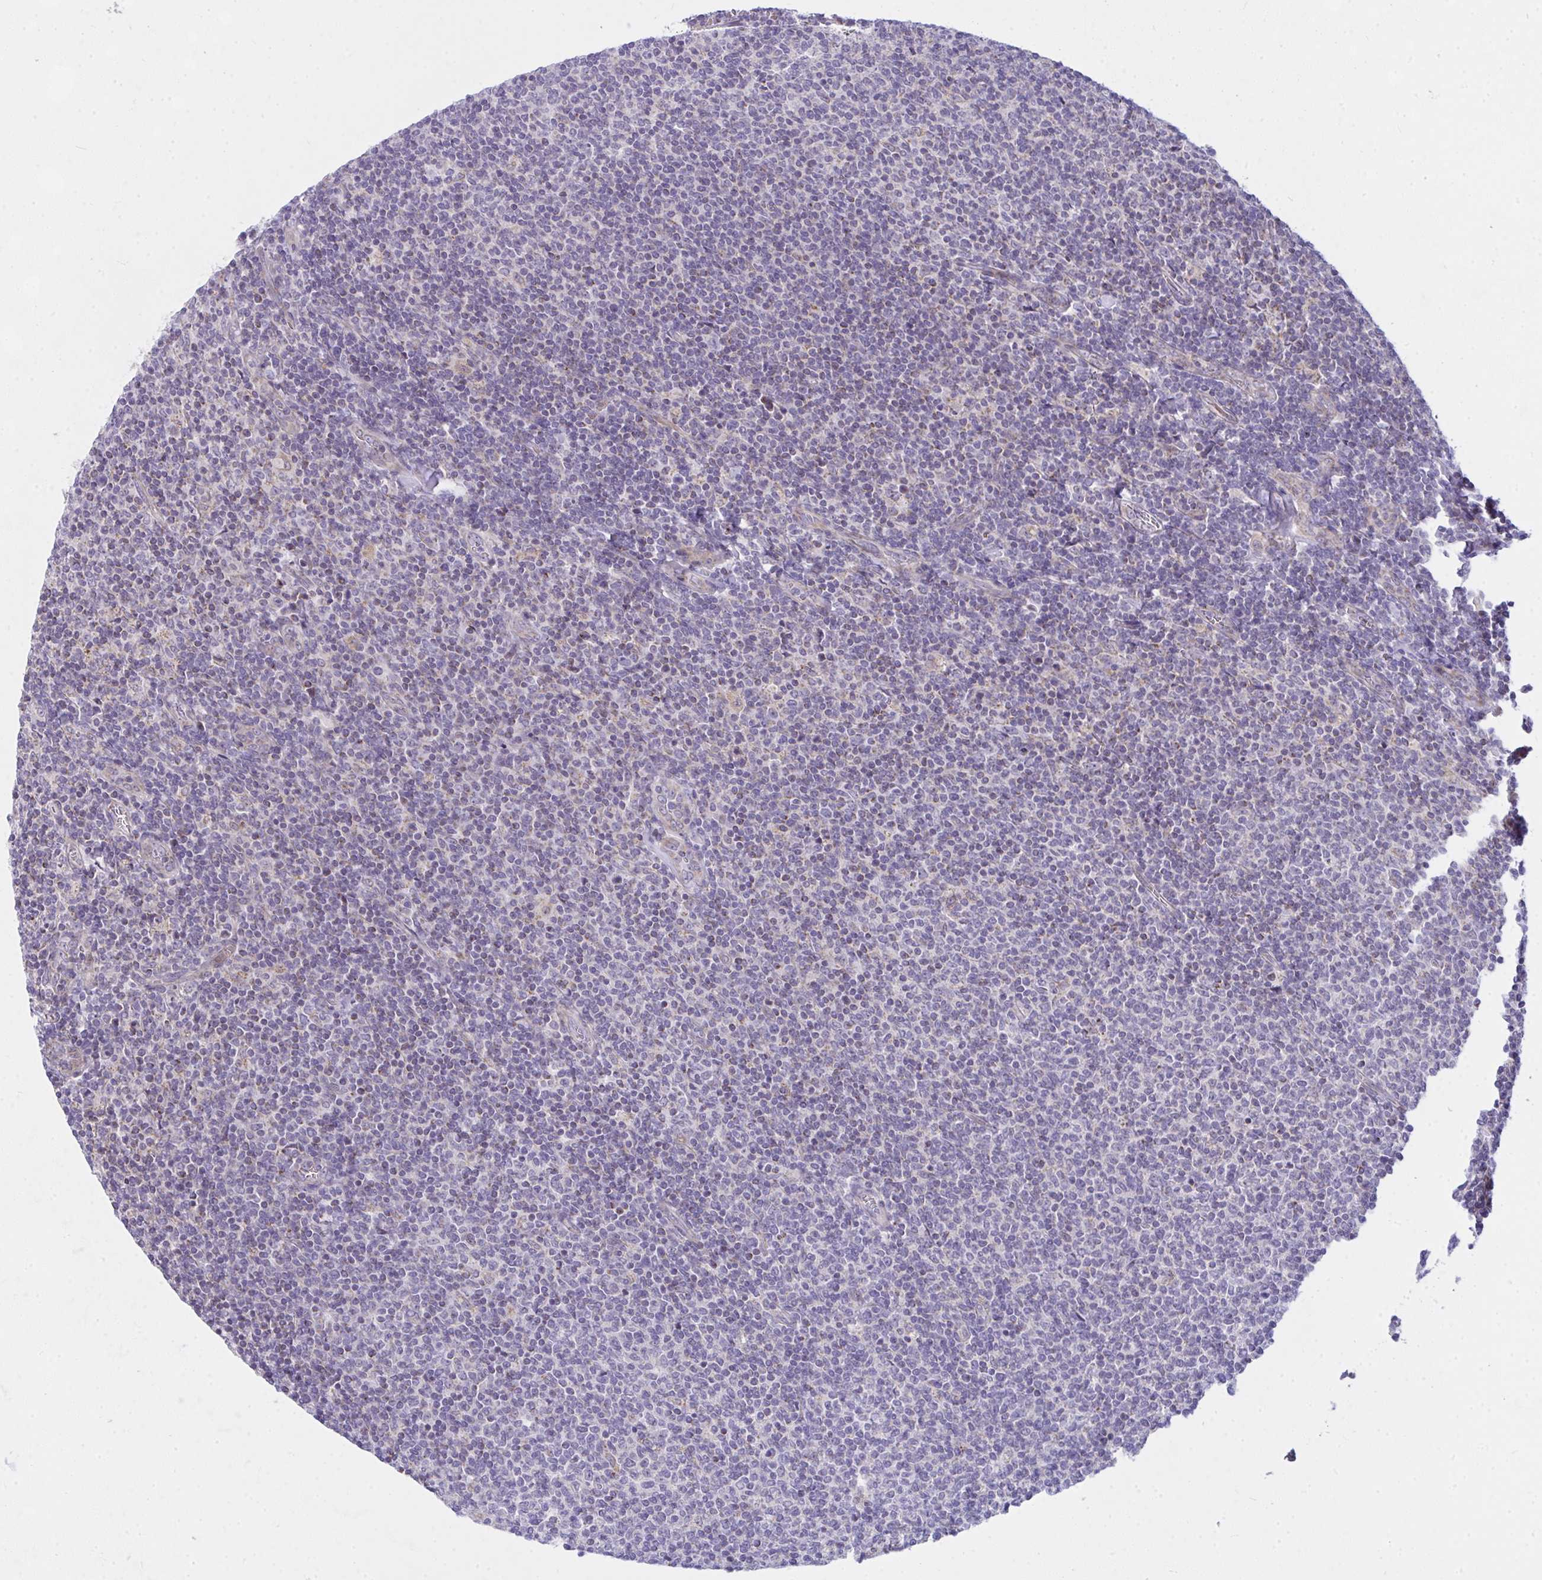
{"staining": {"intensity": "negative", "quantity": "none", "location": "none"}, "tissue": "lymphoma", "cell_type": "Tumor cells", "image_type": "cancer", "snomed": [{"axis": "morphology", "description": "Malignant lymphoma, non-Hodgkin's type, Low grade"}, {"axis": "topography", "description": "Lymph node"}], "caption": "This is an IHC micrograph of lymphoma. There is no positivity in tumor cells.", "gene": "CEP63", "patient": {"sex": "male", "age": 52}}